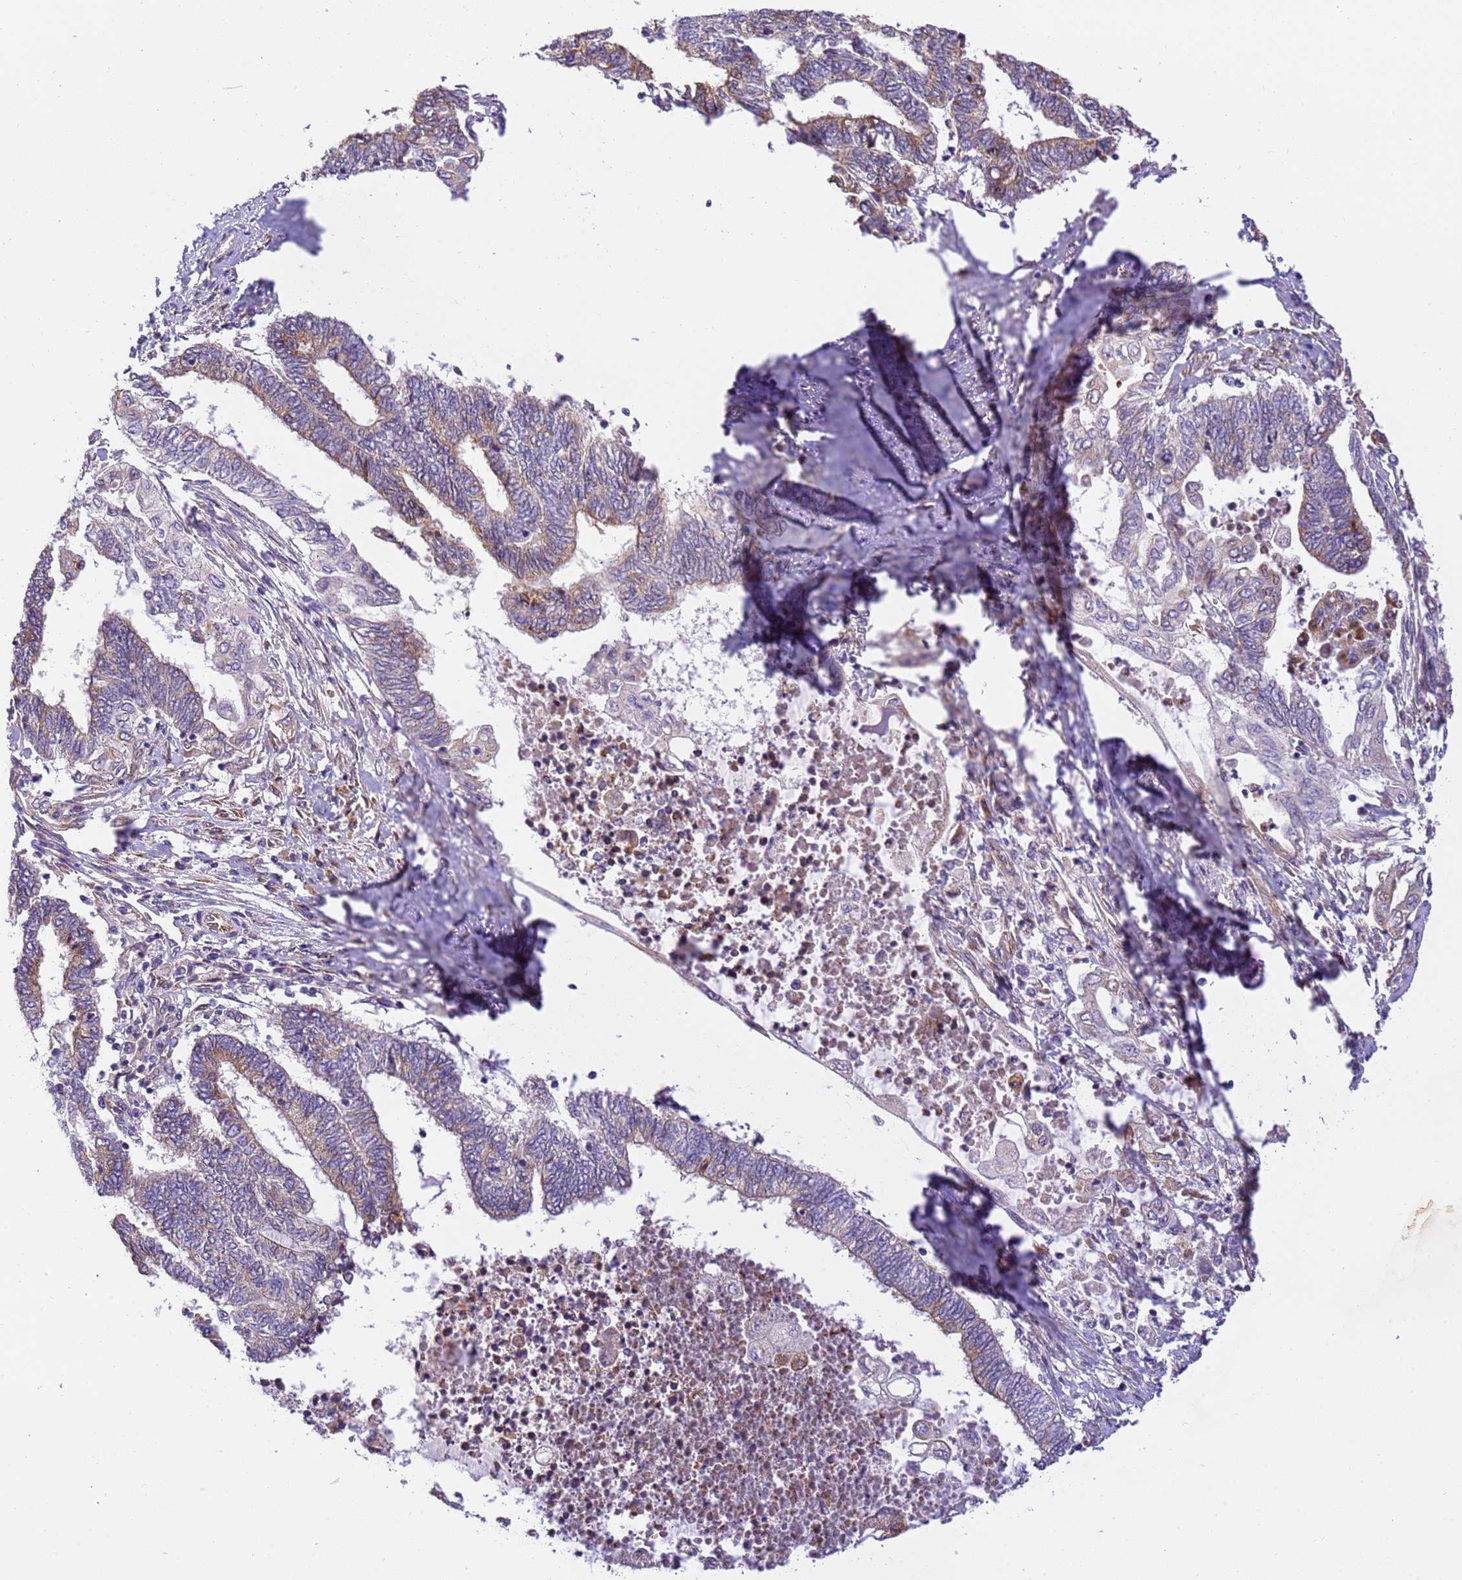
{"staining": {"intensity": "moderate", "quantity": "25%-75%", "location": "cytoplasmic/membranous"}, "tissue": "endometrial cancer", "cell_type": "Tumor cells", "image_type": "cancer", "snomed": [{"axis": "morphology", "description": "Adenocarcinoma, NOS"}, {"axis": "topography", "description": "Uterus"}, {"axis": "topography", "description": "Endometrium"}], "caption": "Protein staining by immunohistochemistry (IHC) reveals moderate cytoplasmic/membranous staining in approximately 25%-75% of tumor cells in endometrial cancer (adenocarcinoma). (IHC, brightfield microscopy, high magnification).", "gene": "RHBDD3", "patient": {"sex": "female", "age": 70}}